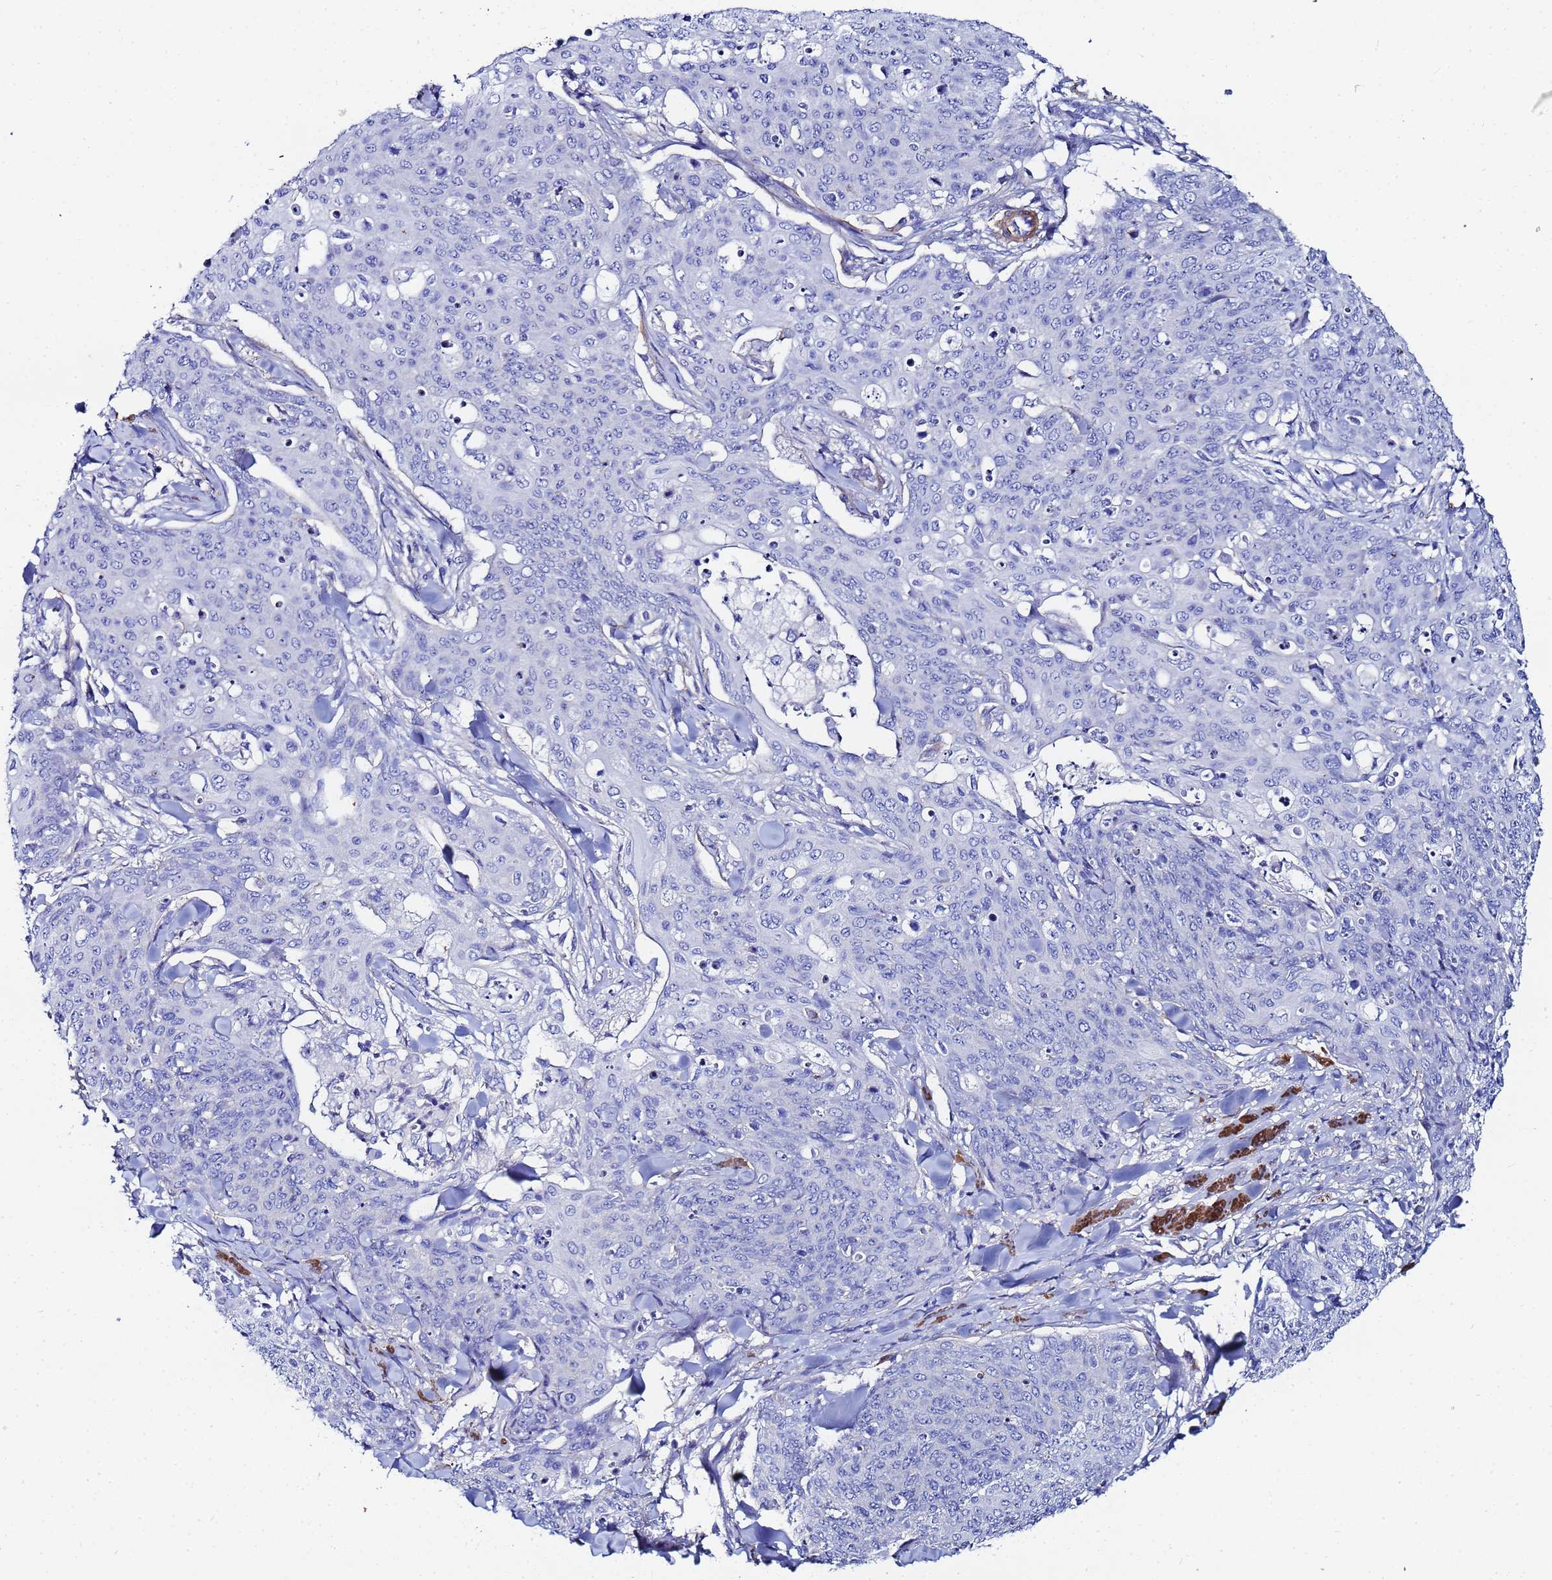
{"staining": {"intensity": "negative", "quantity": "none", "location": "none"}, "tissue": "skin cancer", "cell_type": "Tumor cells", "image_type": "cancer", "snomed": [{"axis": "morphology", "description": "Squamous cell carcinoma, NOS"}, {"axis": "topography", "description": "Skin"}, {"axis": "topography", "description": "Vulva"}], "caption": "Micrograph shows no significant protein expression in tumor cells of skin cancer.", "gene": "RAB39B", "patient": {"sex": "female", "age": 85}}